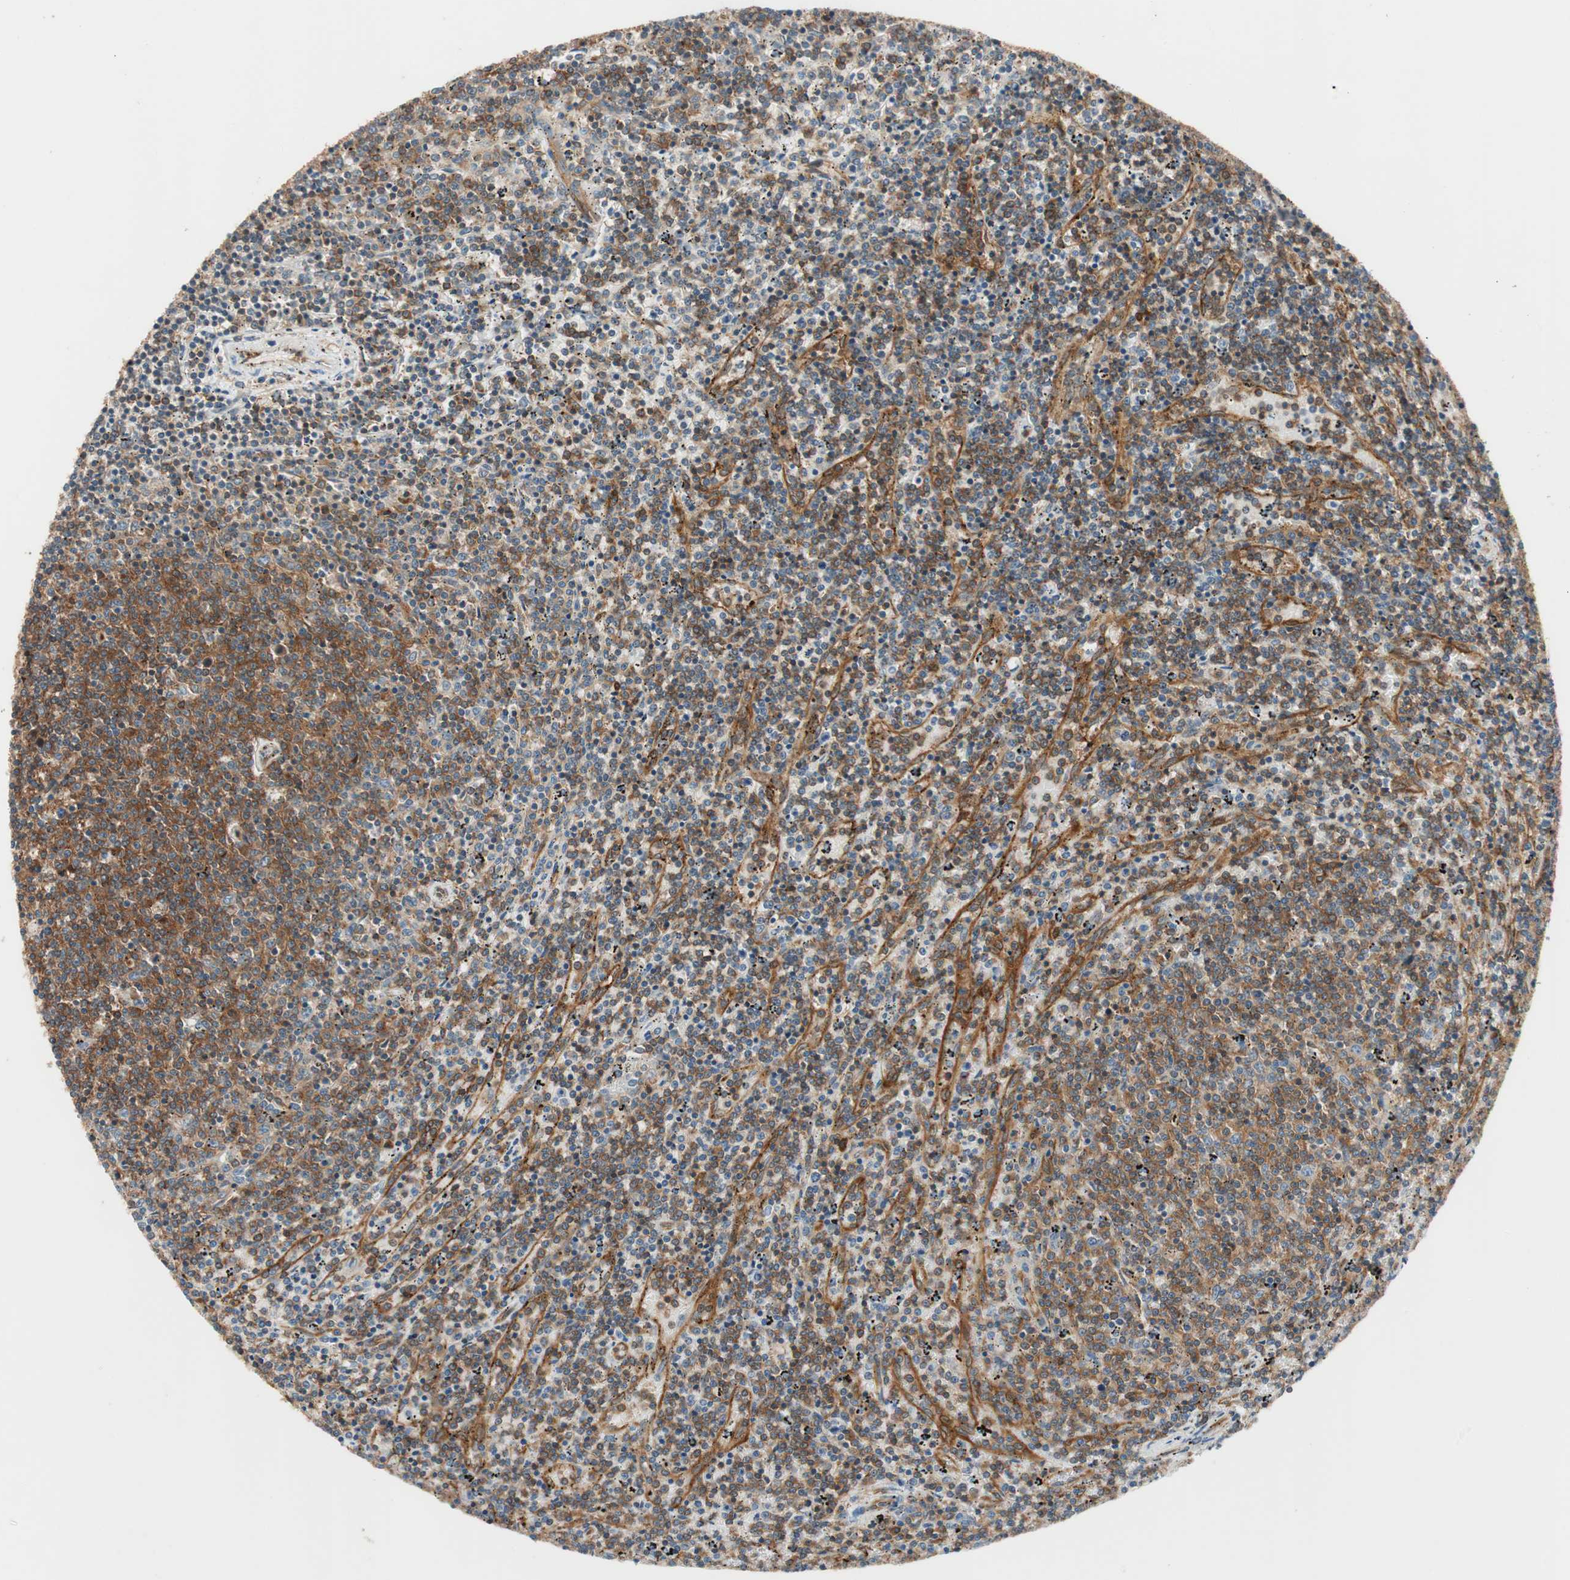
{"staining": {"intensity": "strong", "quantity": "25%-75%", "location": "cytoplasmic/membranous"}, "tissue": "lymphoma", "cell_type": "Tumor cells", "image_type": "cancer", "snomed": [{"axis": "morphology", "description": "Malignant lymphoma, non-Hodgkin's type, Low grade"}, {"axis": "topography", "description": "Spleen"}], "caption": "Immunohistochemistry (IHC) (DAB) staining of low-grade malignant lymphoma, non-Hodgkin's type exhibits strong cytoplasmic/membranous protein positivity in about 25%-75% of tumor cells. (DAB (3,3'-diaminobenzidine) = brown stain, brightfield microscopy at high magnification).", "gene": "WASL", "patient": {"sex": "female", "age": 50}}